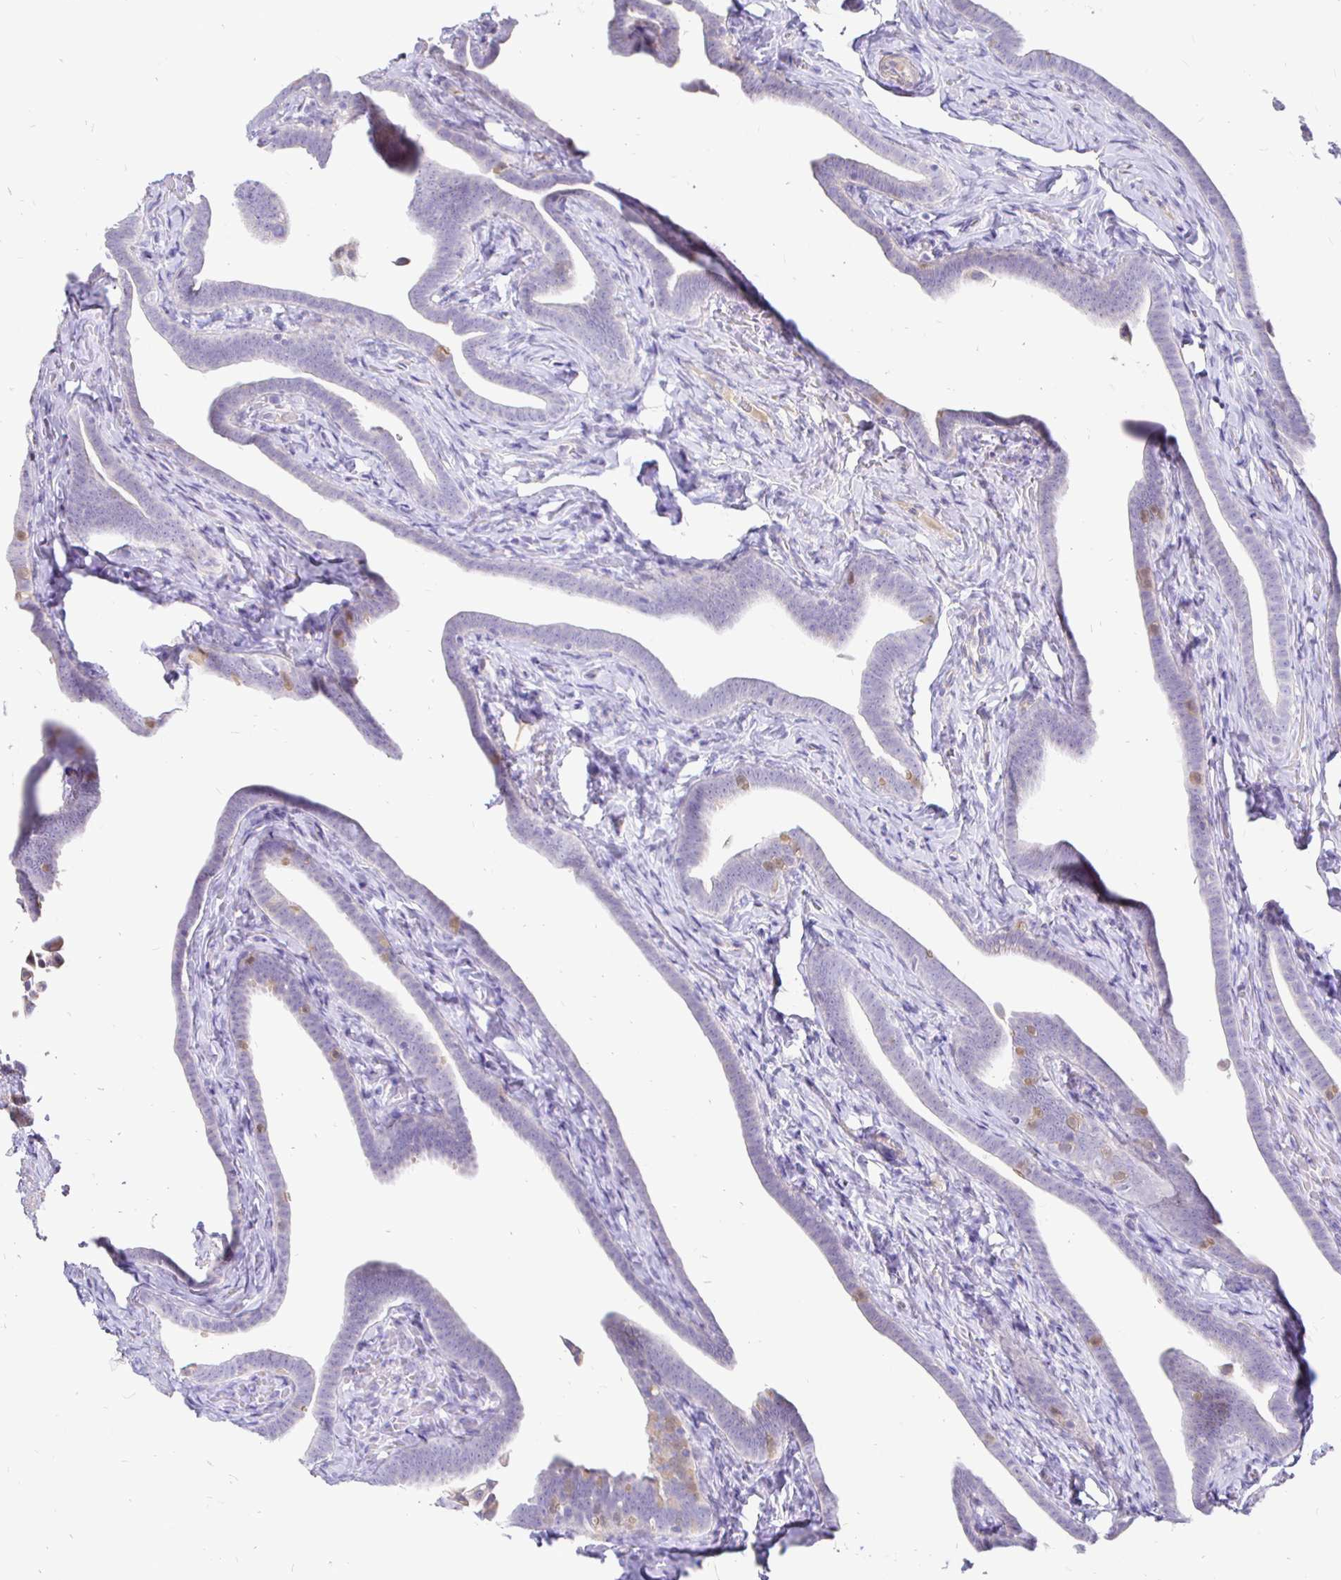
{"staining": {"intensity": "weak", "quantity": "<25%", "location": "cytoplasmic/membranous"}, "tissue": "fallopian tube", "cell_type": "Glandular cells", "image_type": "normal", "snomed": [{"axis": "morphology", "description": "Normal tissue, NOS"}, {"axis": "topography", "description": "Fallopian tube"}], "caption": "This image is of normal fallopian tube stained with immunohistochemistry (IHC) to label a protein in brown with the nuclei are counter-stained blue. There is no staining in glandular cells. (Brightfield microscopy of DAB immunohistochemistry (IHC) at high magnification).", "gene": "NECAB1", "patient": {"sex": "female", "age": 69}}